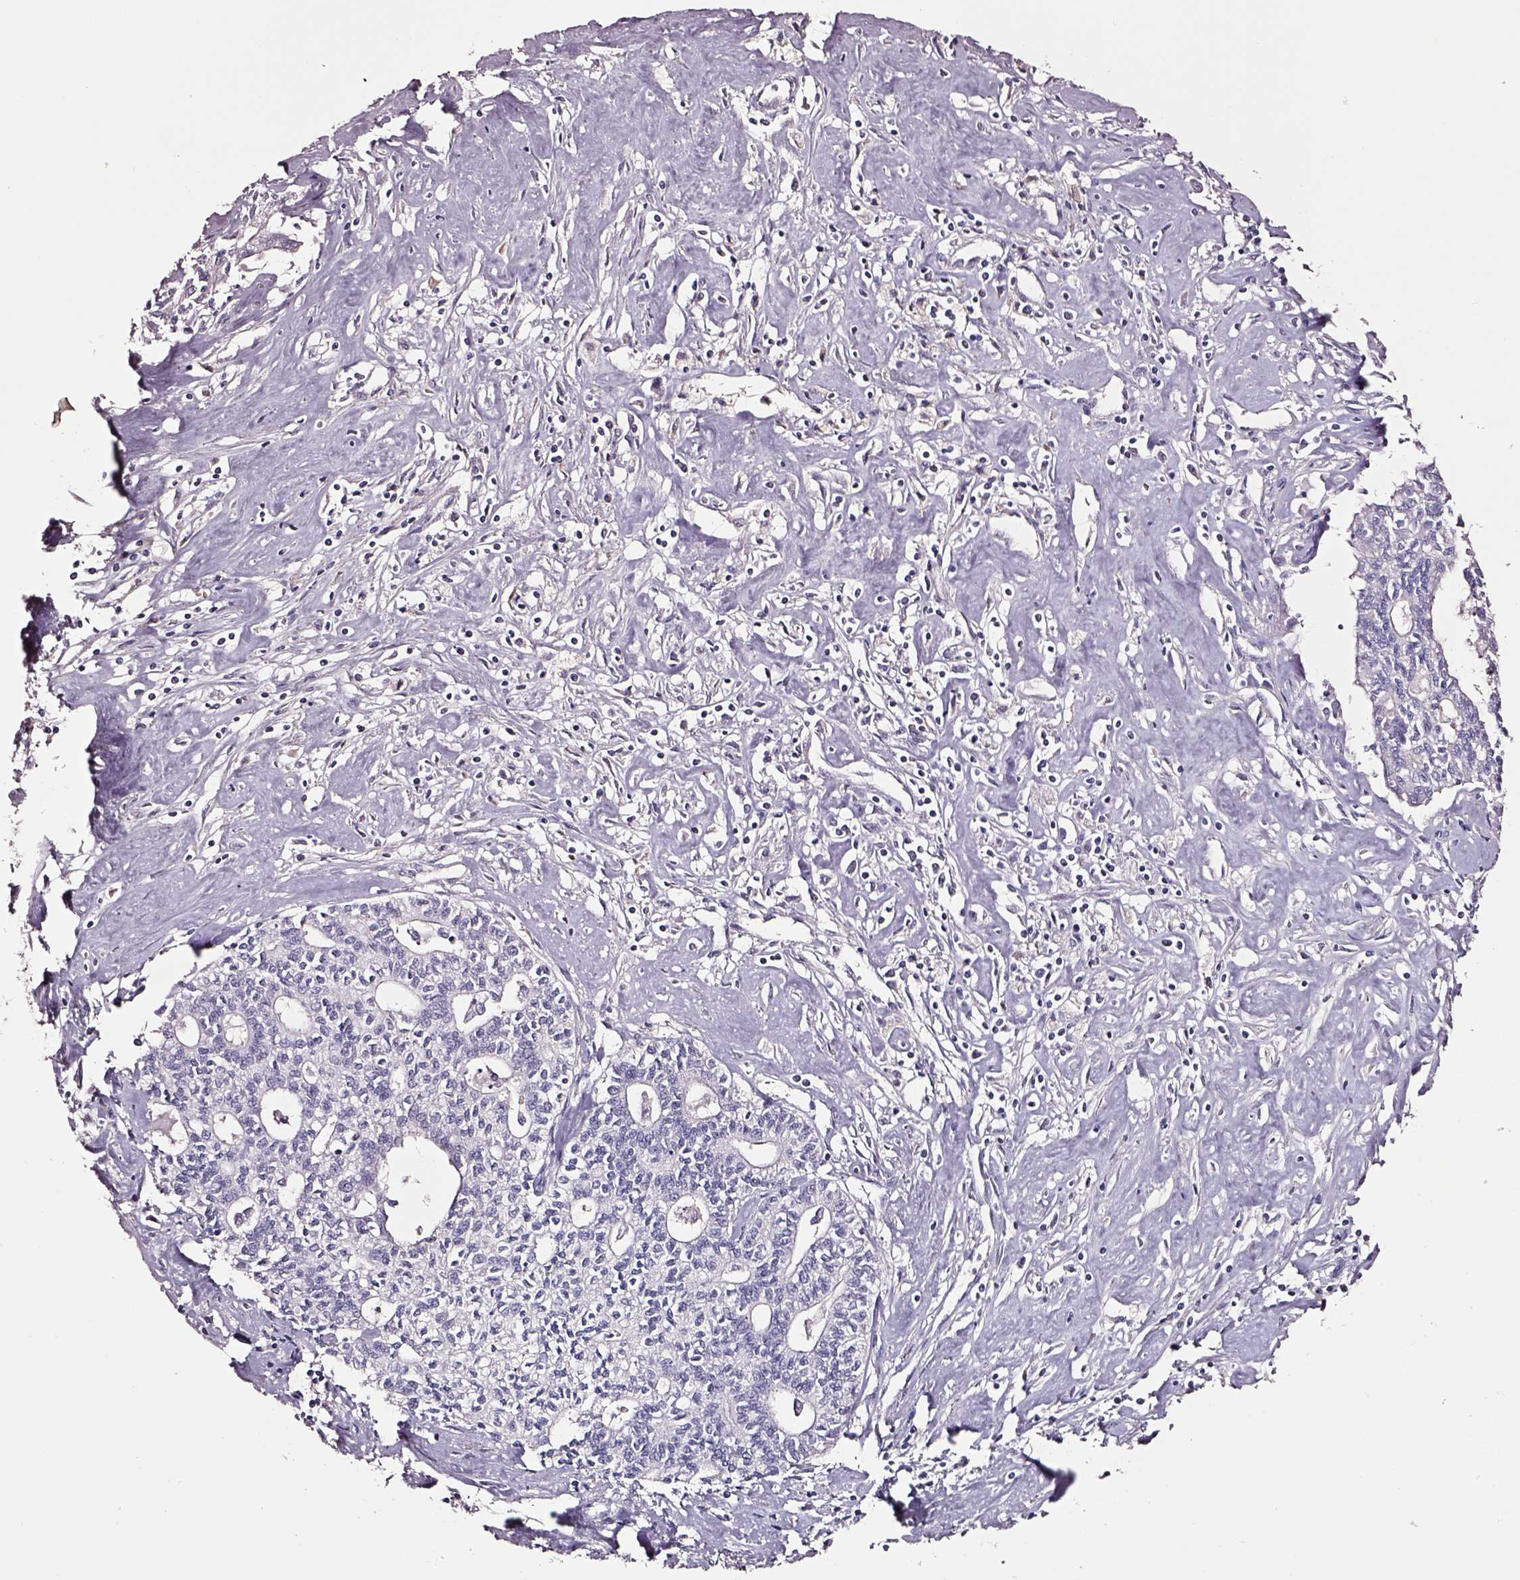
{"staining": {"intensity": "negative", "quantity": "none", "location": "none"}, "tissue": "liver cancer", "cell_type": "Tumor cells", "image_type": "cancer", "snomed": [{"axis": "morphology", "description": "Cholangiocarcinoma"}, {"axis": "topography", "description": "Liver"}], "caption": "Immunohistochemical staining of liver cholangiocarcinoma demonstrates no significant staining in tumor cells.", "gene": "SMIM17", "patient": {"sex": "female", "age": 61}}